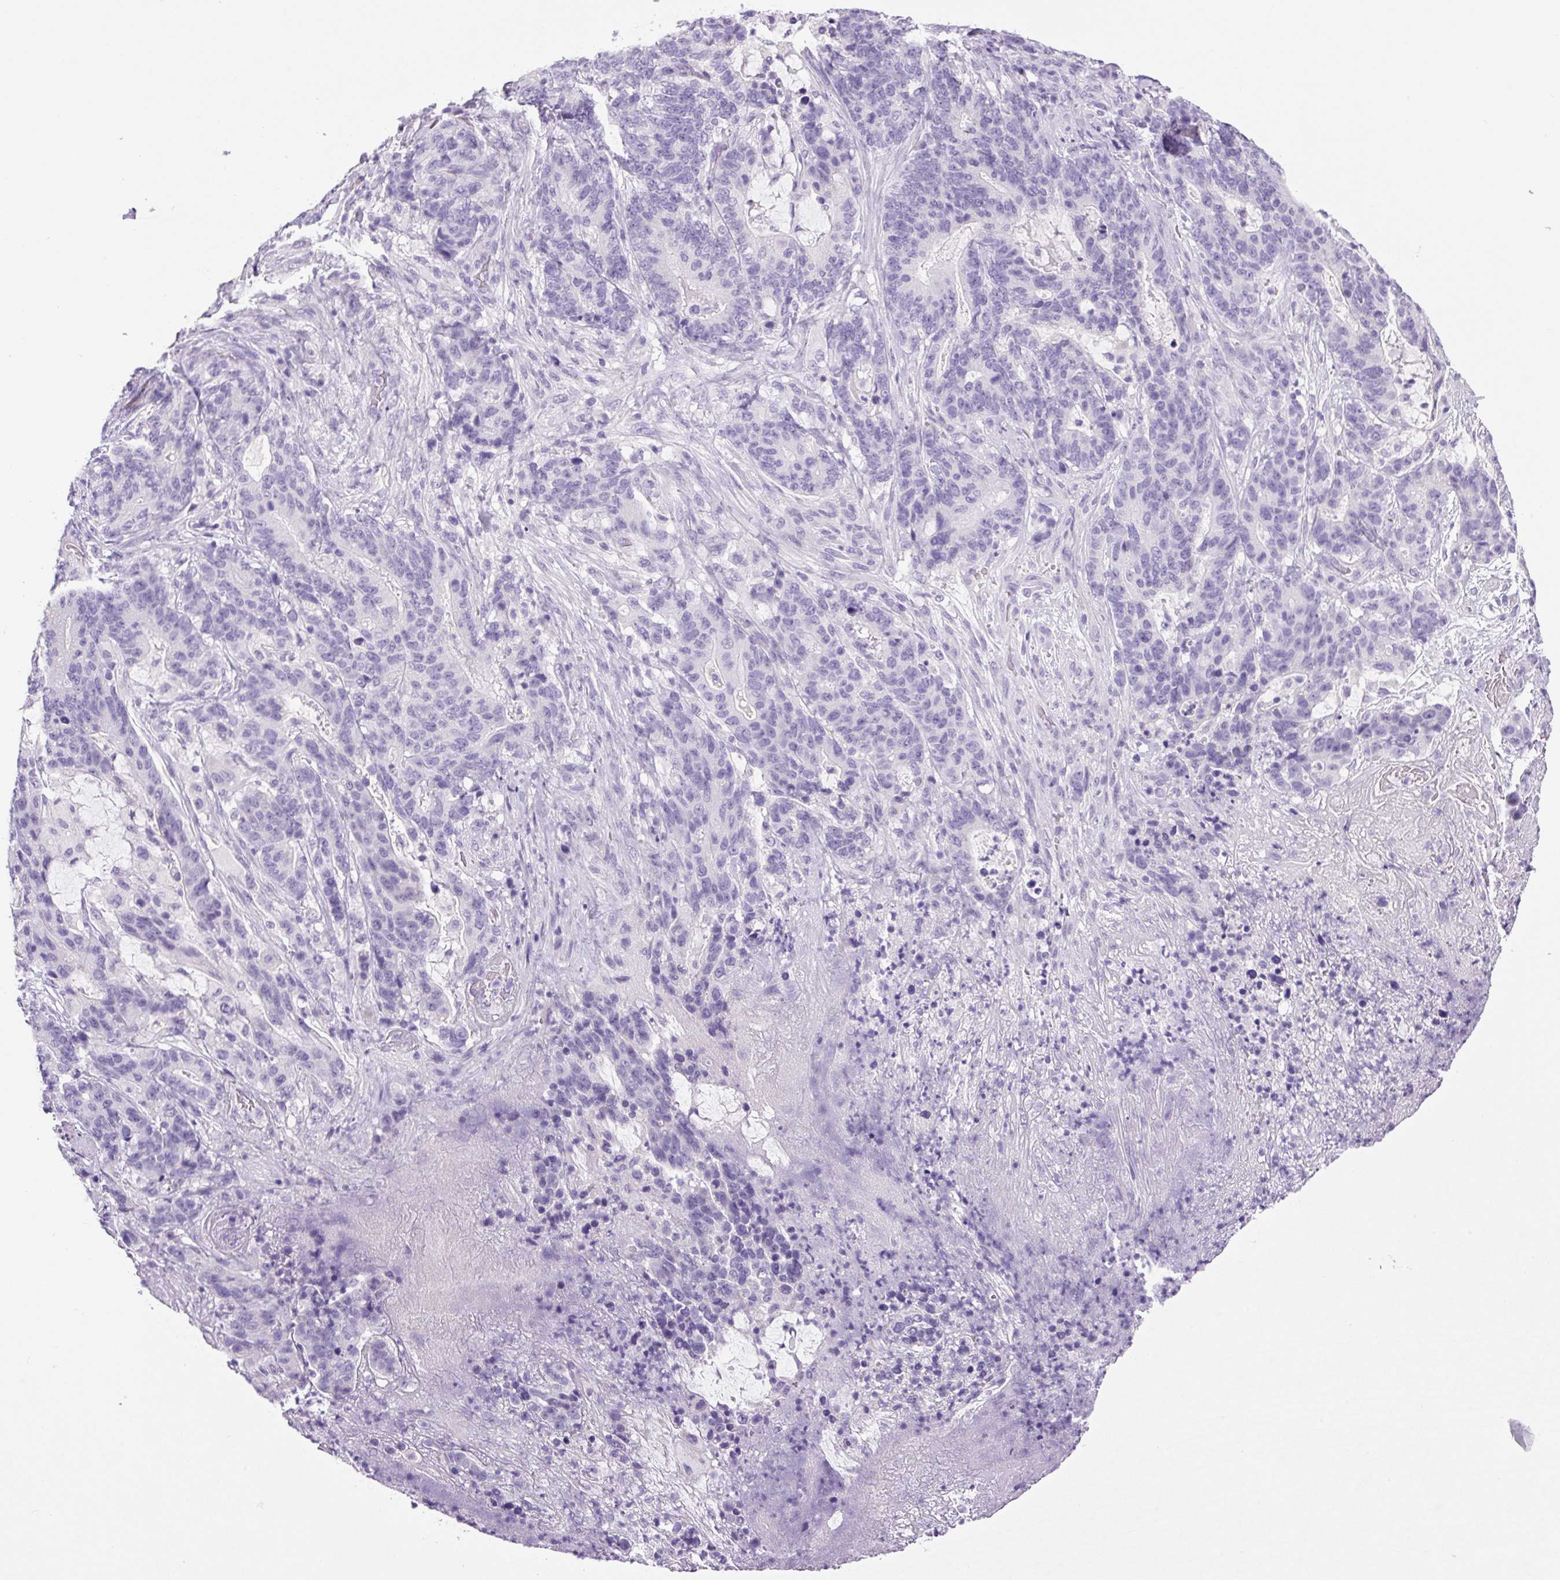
{"staining": {"intensity": "negative", "quantity": "none", "location": "none"}, "tissue": "stomach cancer", "cell_type": "Tumor cells", "image_type": "cancer", "snomed": [{"axis": "morphology", "description": "Normal tissue, NOS"}, {"axis": "morphology", "description": "Adenocarcinoma, NOS"}, {"axis": "topography", "description": "Stomach"}], "caption": "Tumor cells are negative for brown protein staining in stomach adenocarcinoma.", "gene": "CHGA", "patient": {"sex": "female", "age": 64}}